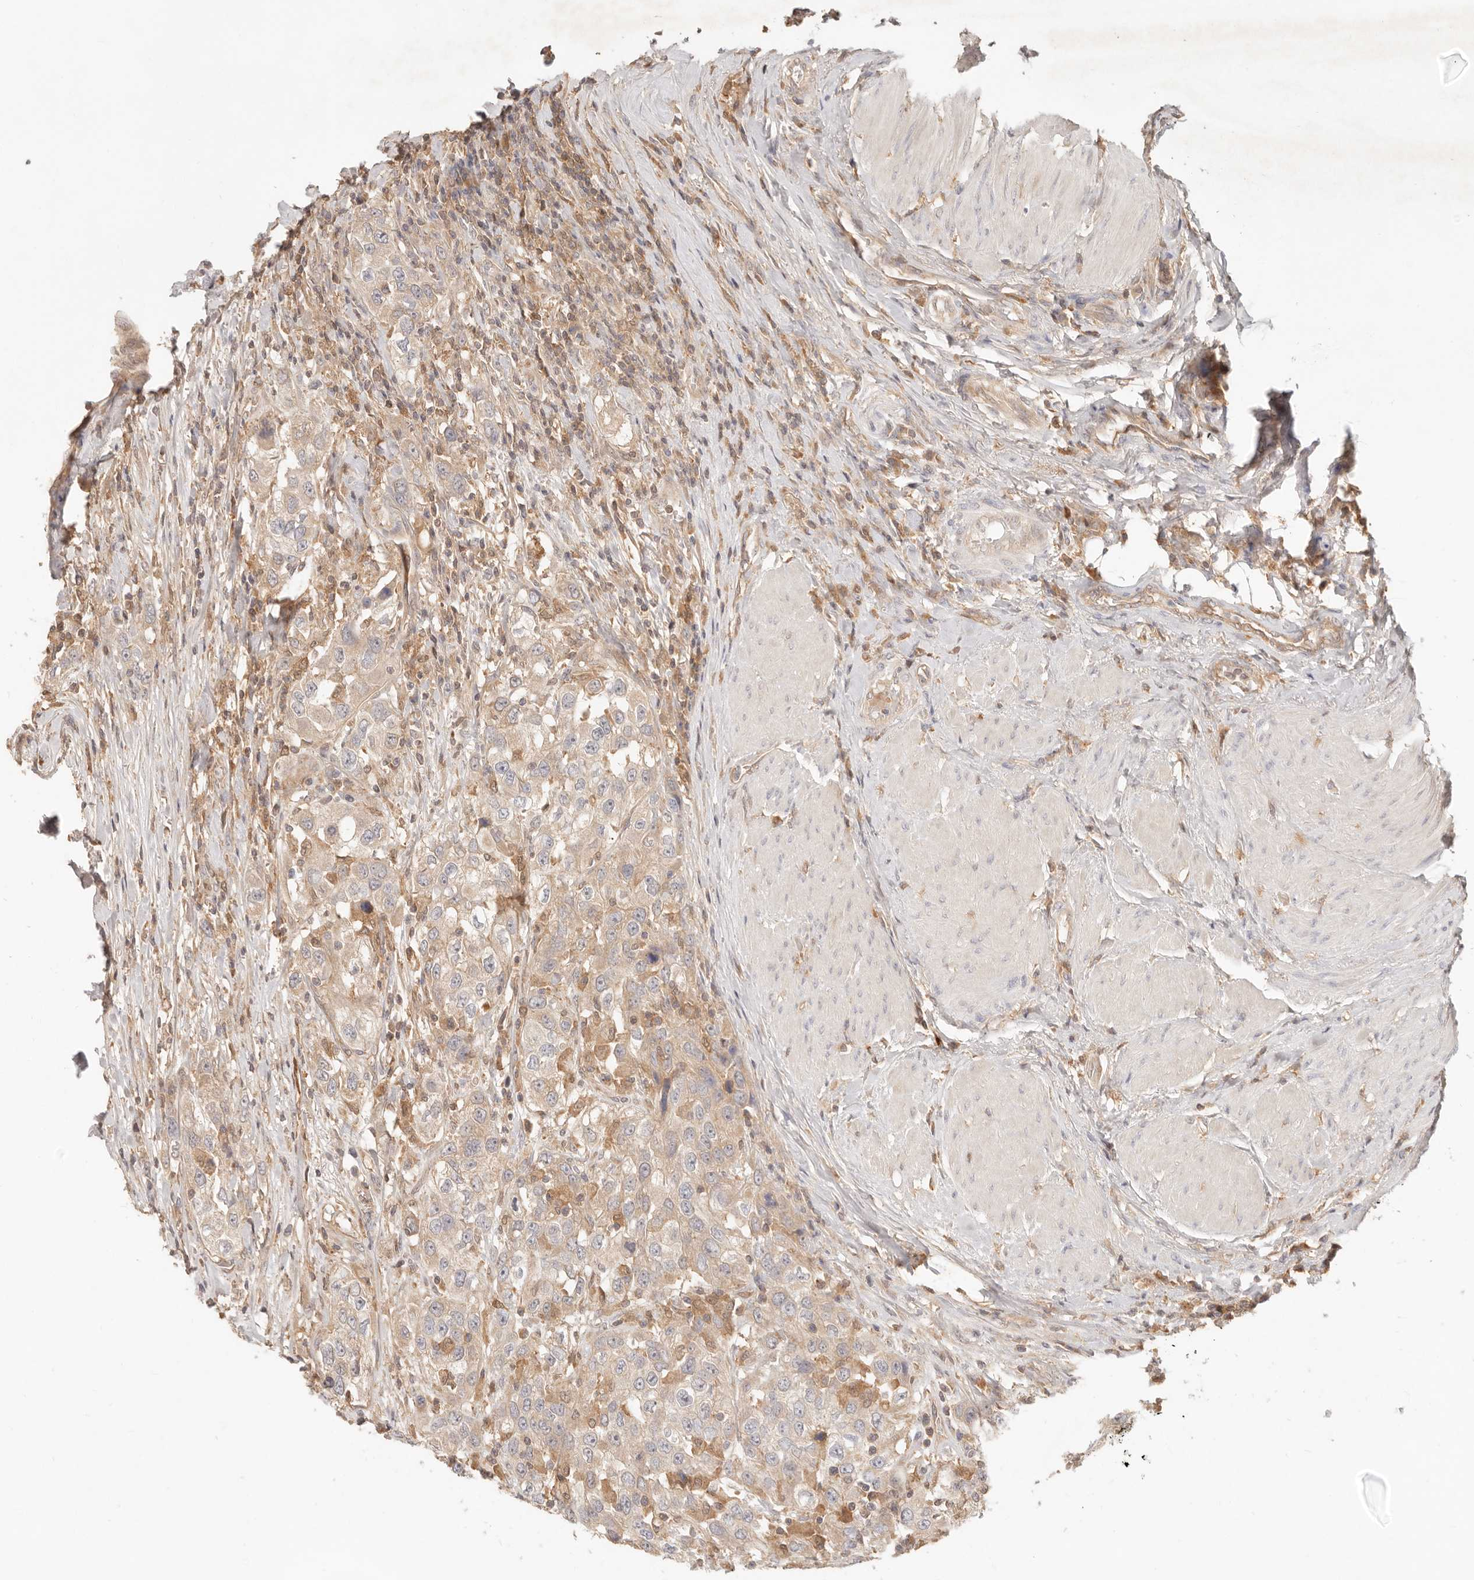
{"staining": {"intensity": "weak", "quantity": "25%-75%", "location": "cytoplasmic/membranous"}, "tissue": "urothelial cancer", "cell_type": "Tumor cells", "image_type": "cancer", "snomed": [{"axis": "morphology", "description": "Urothelial carcinoma, High grade"}, {"axis": "topography", "description": "Urinary bladder"}], "caption": "Urothelial cancer stained with a brown dye reveals weak cytoplasmic/membranous positive positivity in about 25%-75% of tumor cells.", "gene": "NECAP2", "patient": {"sex": "female", "age": 80}}